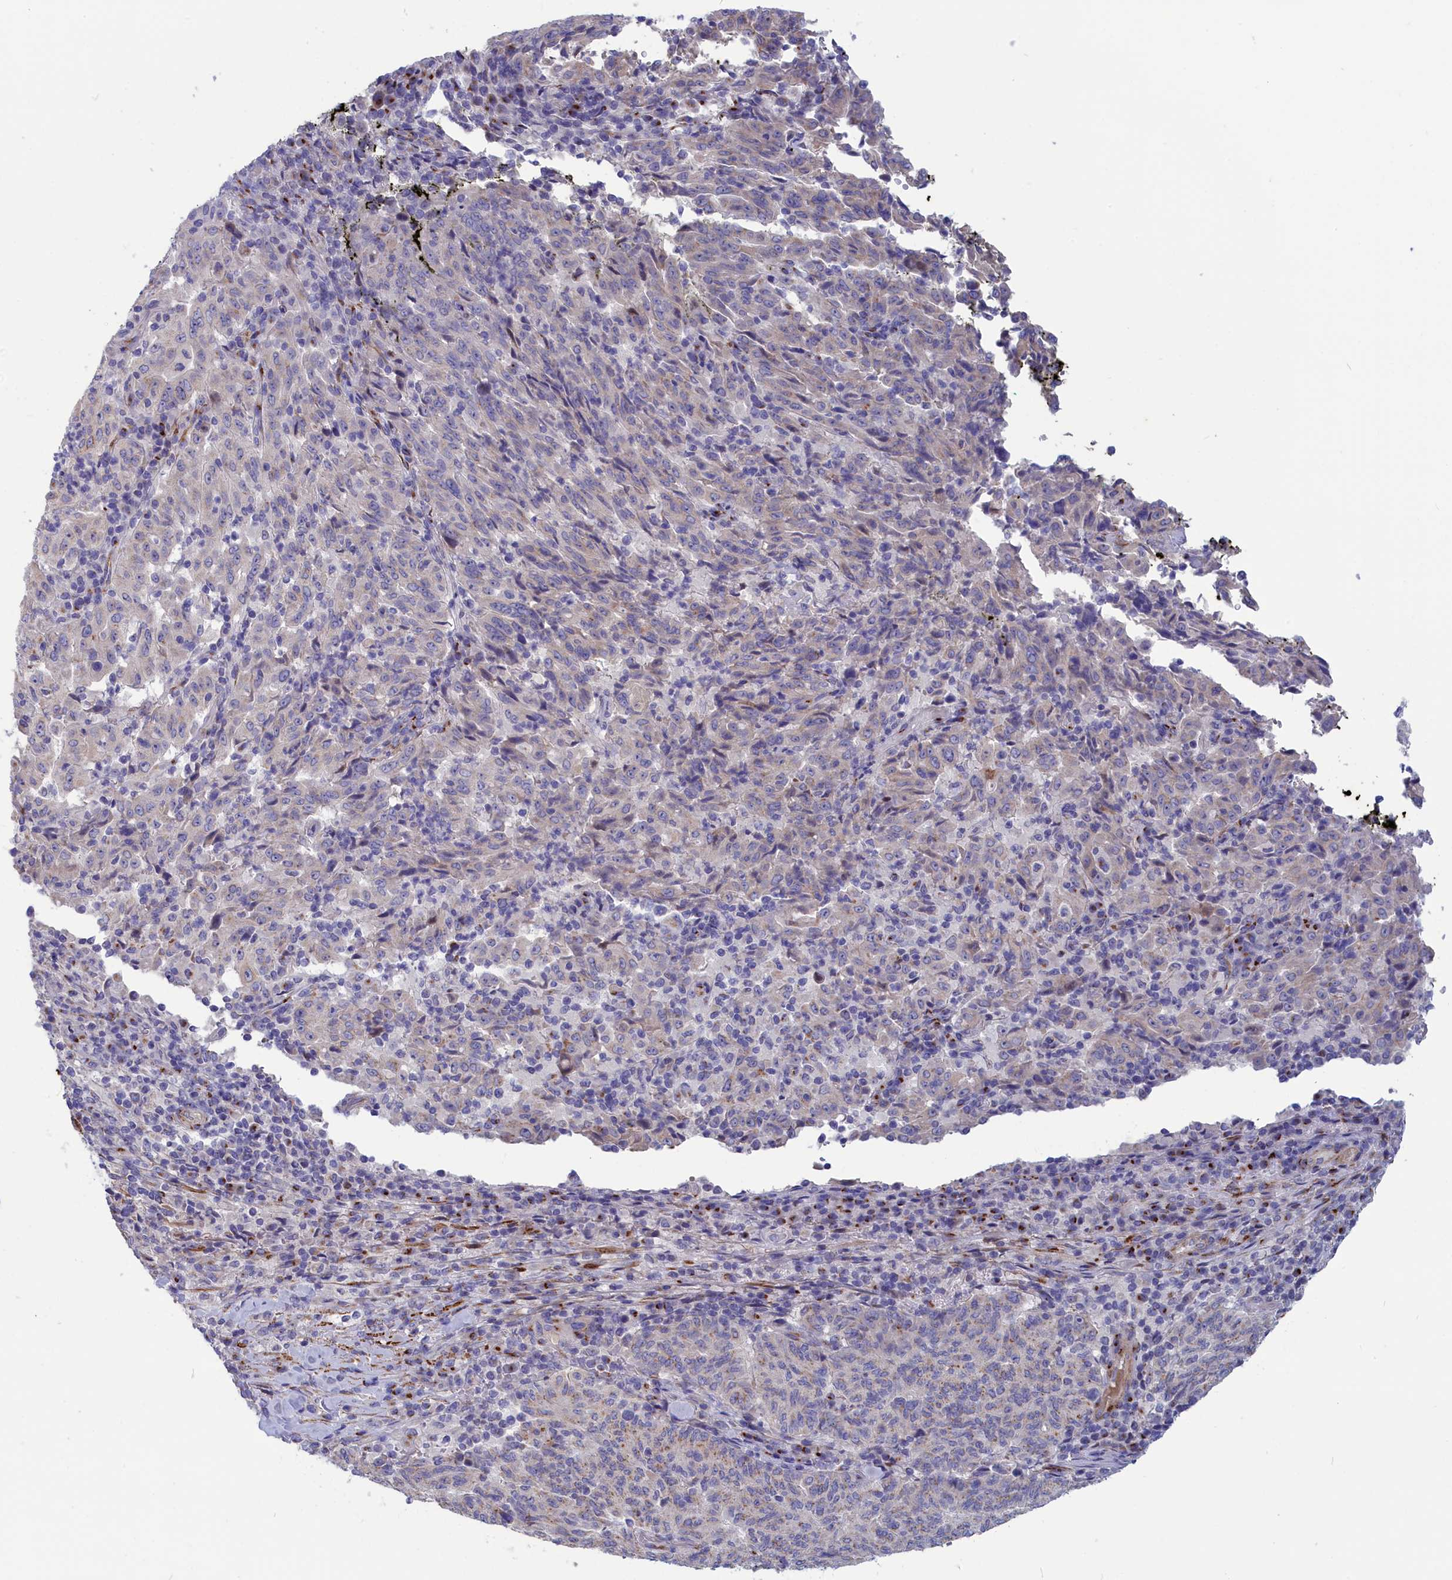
{"staining": {"intensity": "moderate", "quantity": "<25%", "location": "cytoplasmic/membranous"}, "tissue": "pancreatic cancer", "cell_type": "Tumor cells", "image_type": "cancer", "snomed": [{"axis": "morphology", "description": "Adenocarcinoma, NOS"}, {"axis": "topography", "description": "Pancreas"}], "caption": "Pancreatic adenocarcinoma stained with immunohistochemistry (IHC) demonstrates moderate cytoplasmic/membranous expression in about <25% of tumor cells.", "gene": "TUBGCP4", "patient": {"sex": "male", "age": 63}}